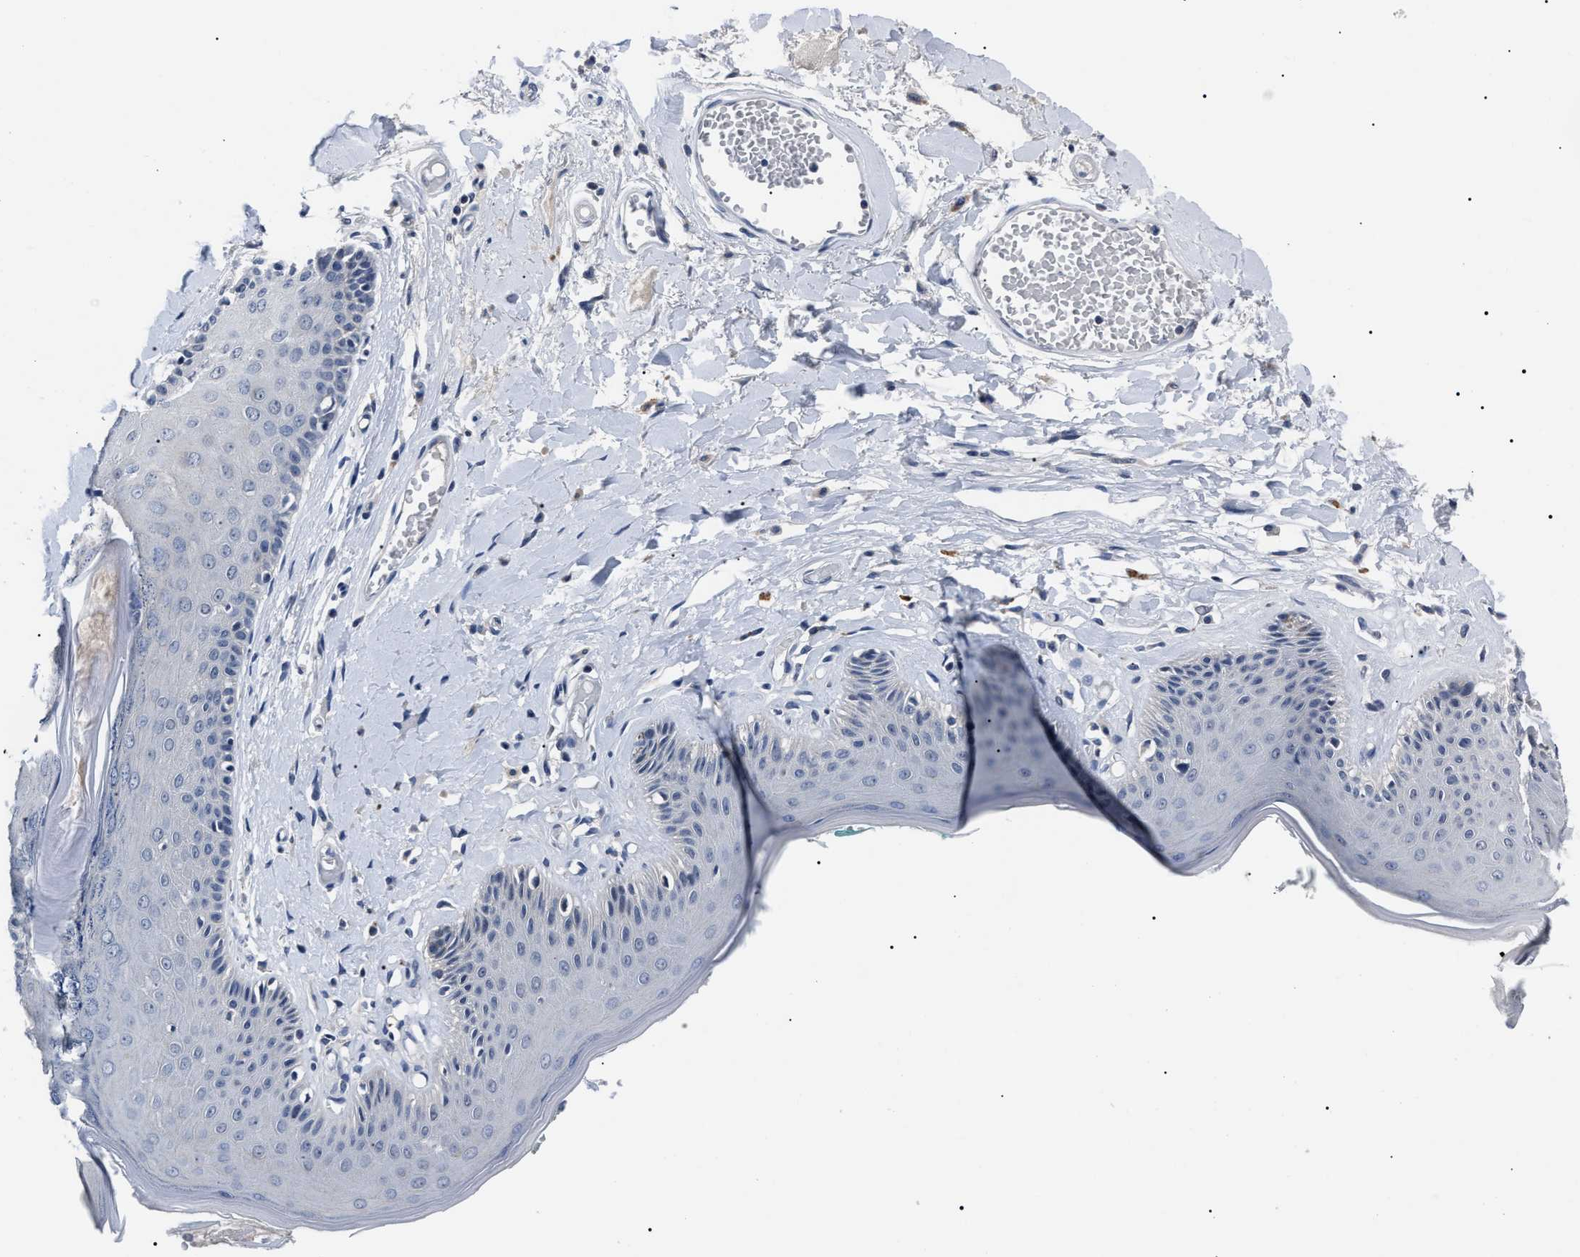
{"staining": {"intensity": "moderate", "quantity": "<25%", "location": "cytoplasmic/membranous"}, "tissue": "skin", "cell_type": "Epidermal cells", "image_type": "normal", "snomed": [{"axis": "morphology", "description": "Normal tissue, NOS"}, {"axis": "topography", "description": "Vulva"}], "caption": "The photomicrograph demonstrates staining of benign skin, revealing moderate cytoplasmic/membranous protein positivity (brown color) within epidermal cells.", "gene": "LRWD1", "patient": {"sex": "female", "age": 73}}